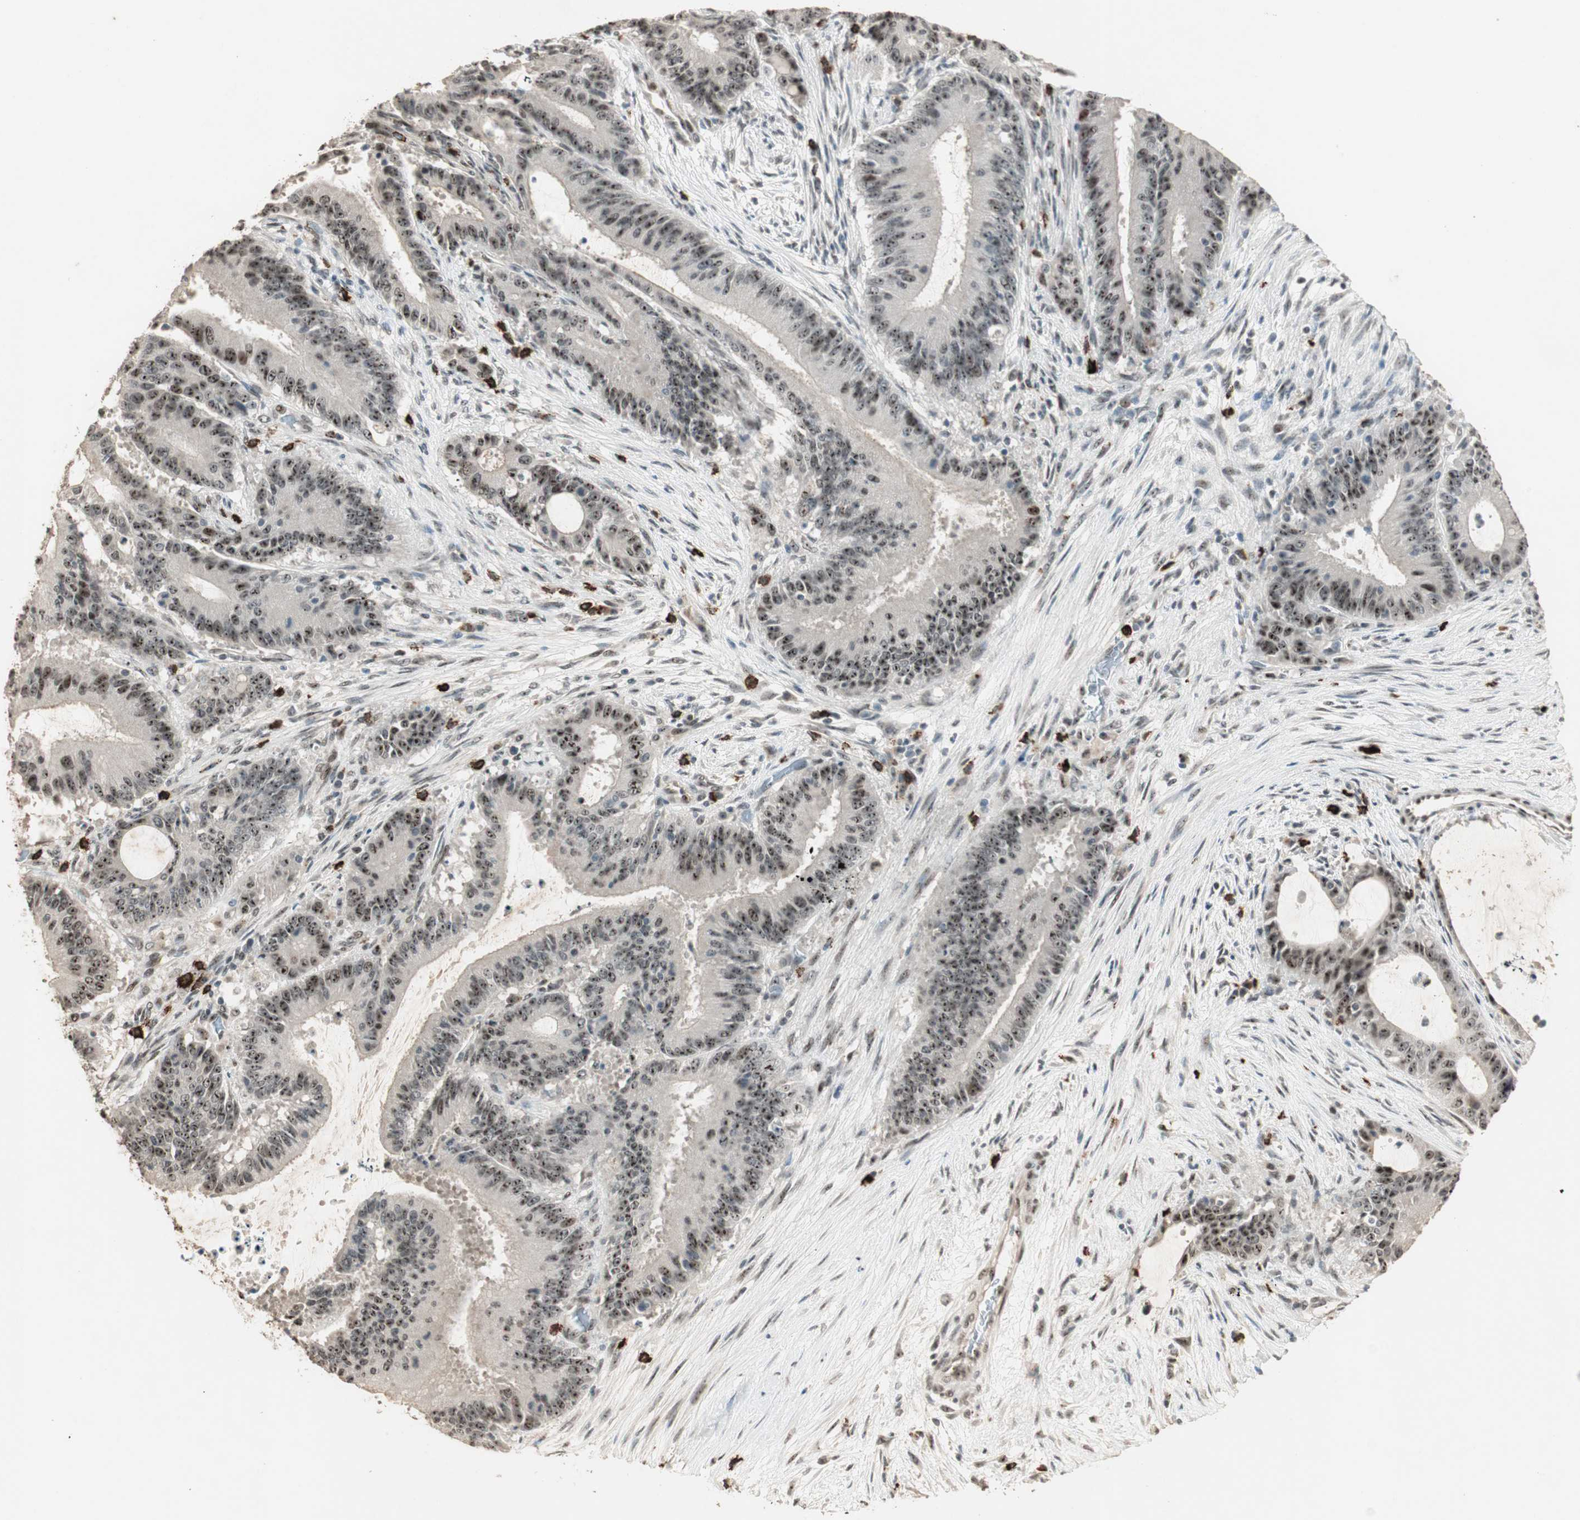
{"staining": {"intensity": "strong", "quantity": ">75%", "location": "nuclear"}, "tissue": "liver cancer", "cell_type": "Tumor cells", "image_type": "cancer", "snomed": [{"axis": "morphology", "description": "Cholangiocarcinoma"}, {"axis": "topography", "description": "Liver"}], "caption": "IHC micrograph of neoplastic tissue: liver cholangiocarcinoma stained using immunohistochemistry (IHC) exhibits high levels of strong protein expression localized specifically in the nuclear of tumor cells, appearing as a nuclear brown color.", "gene": "ETV4", "patient": {"sex": "female", "age": 73}}